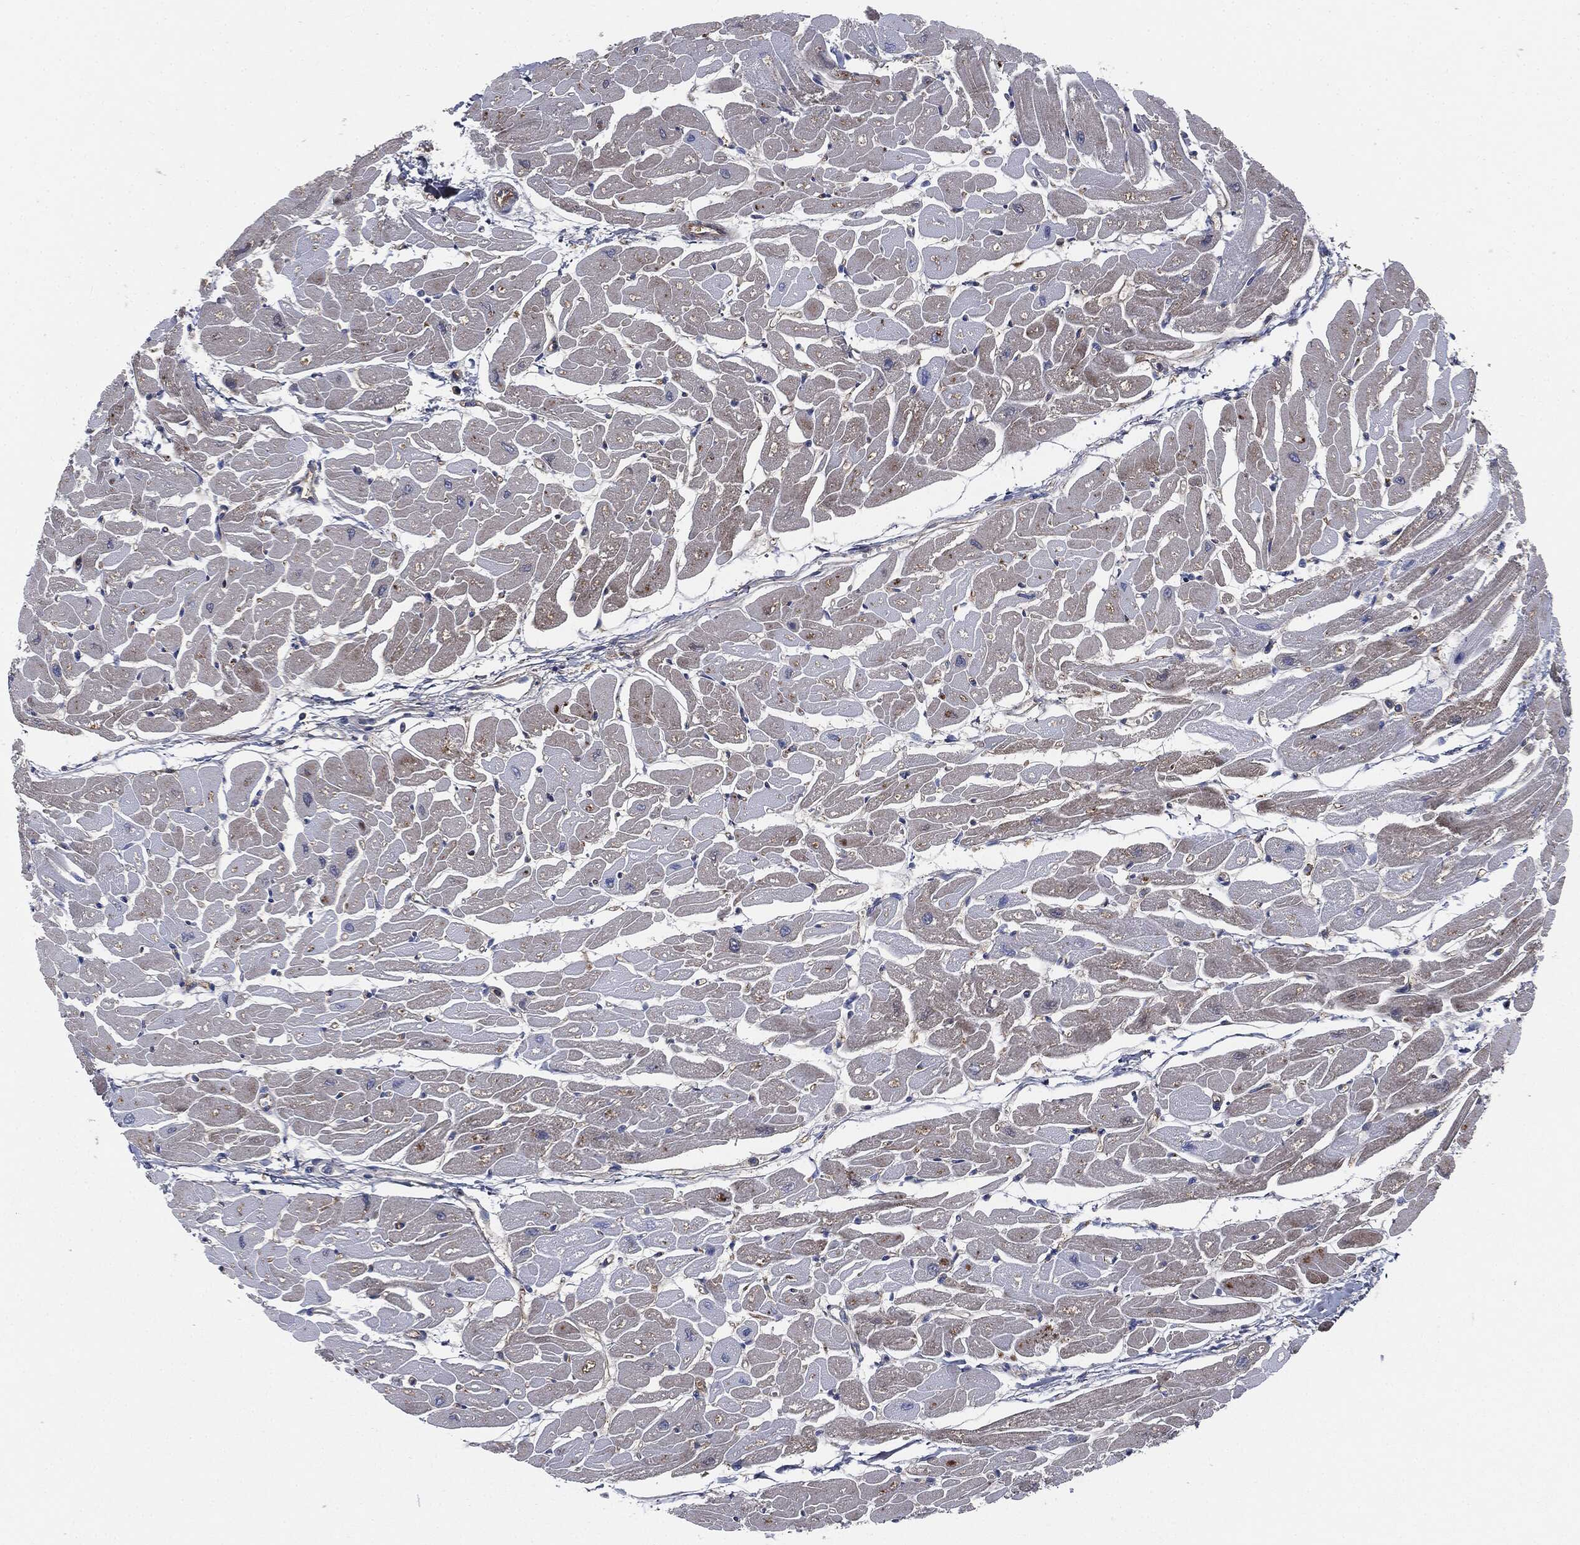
{"staining": {"intensity": "negative", "quantity": "none", "location": "none"}, "tissue": "heart muscle", "cell_type": "Cardiomyocytes", "image_type": "normal", "snomed": [{"axis": "morphology", "description": "Normal tissue, NOS"}, {"axis": "topography", "description": "Heart"}], "caption": "A histopathology image of human heart muscle is negative for staining in cardiomyocytes.", "gene": "APOB", "patient": {"sex": "male", "age": 57}}